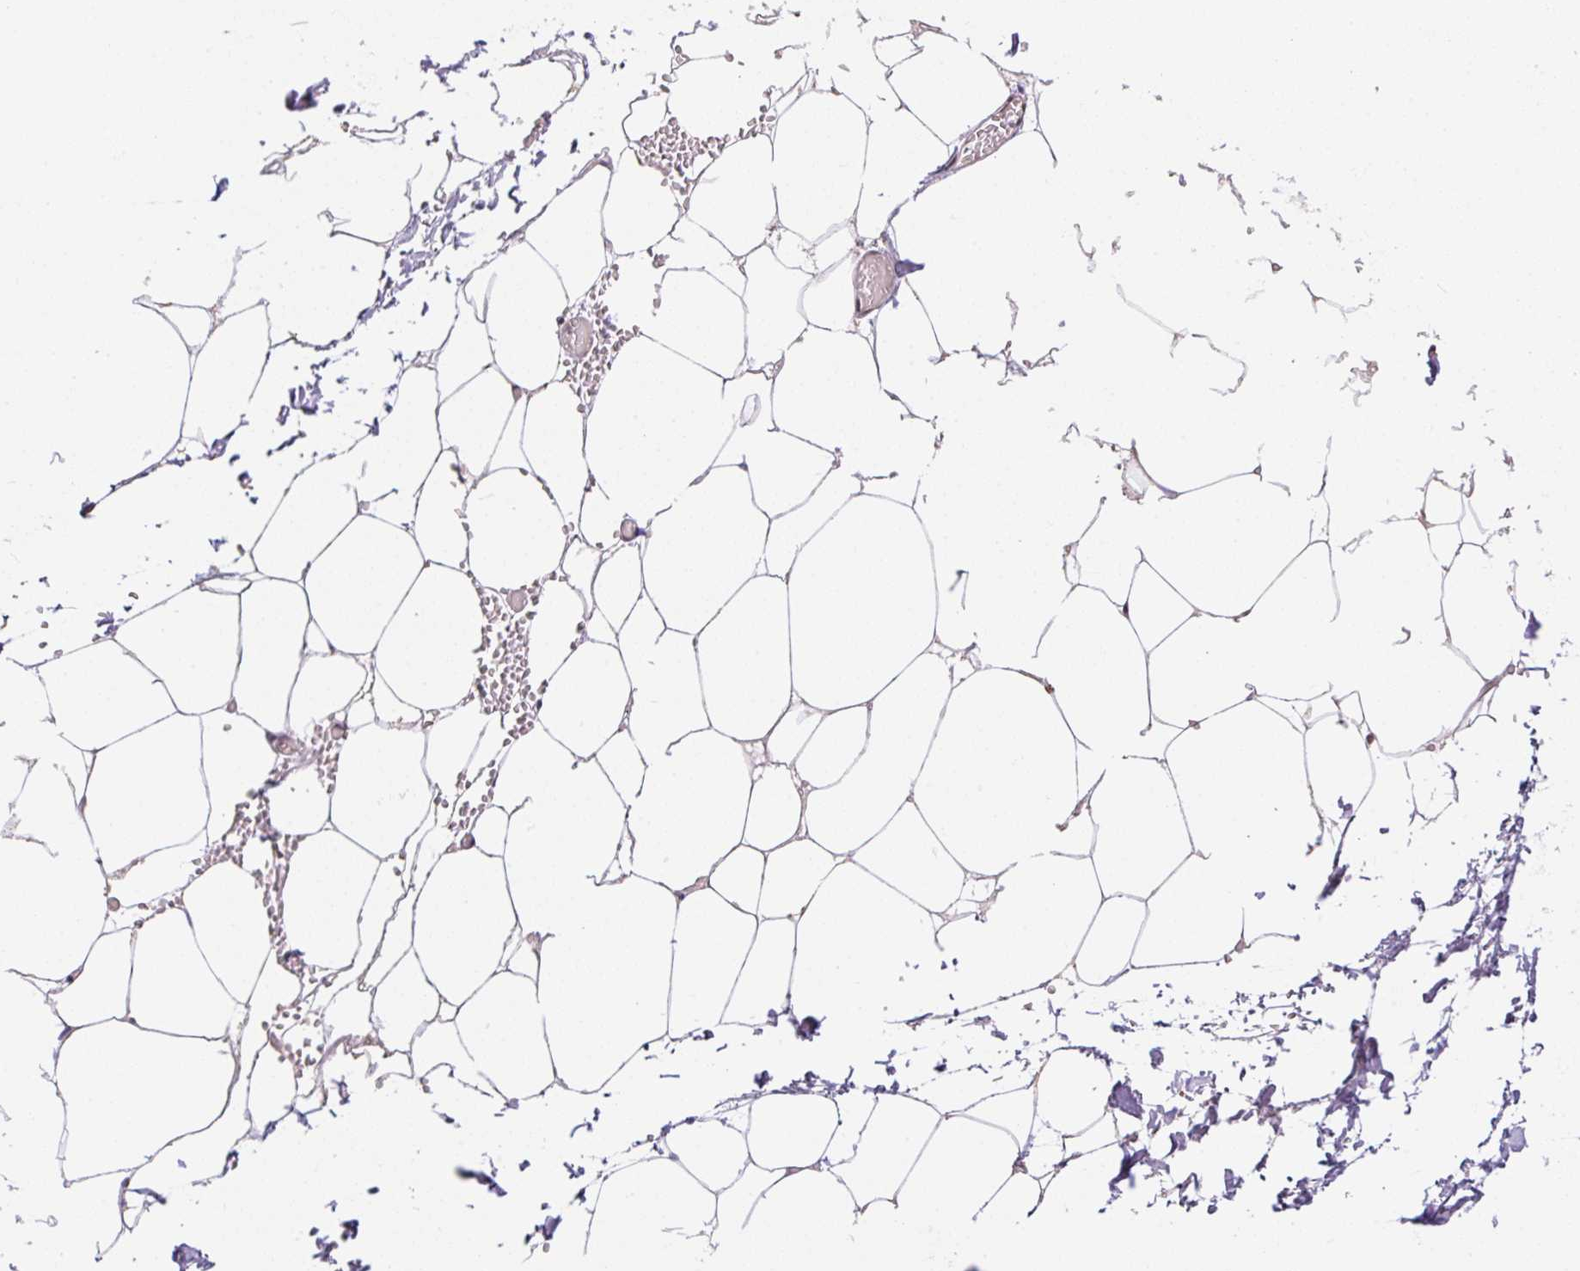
{"staining": {"intensity": "negative", "quantity": "none", "location": "none"}, "tissue": "adipose tissue", "cell_type": "Adipocytes", "image_type": "normal", "snomed": [{"axis": "morphology", "description": "Normal tissue, NOS"}, {"axis": "topography", "description": "Adipose tissue"}, {"axis": "topography", "description": "Vascular tissue"}, {"axis": "topography", "description": "Rectum"}, {"axis": "topography", "description": "Peripheral nerve tissue"}], "caption": "High power microscopy photomicrograph of an IHC image of benign adipose tissue, revealing no significant staining in adipocytes.", "gene": "INTS8", "patient": {"sex": "female", "age": 69}}